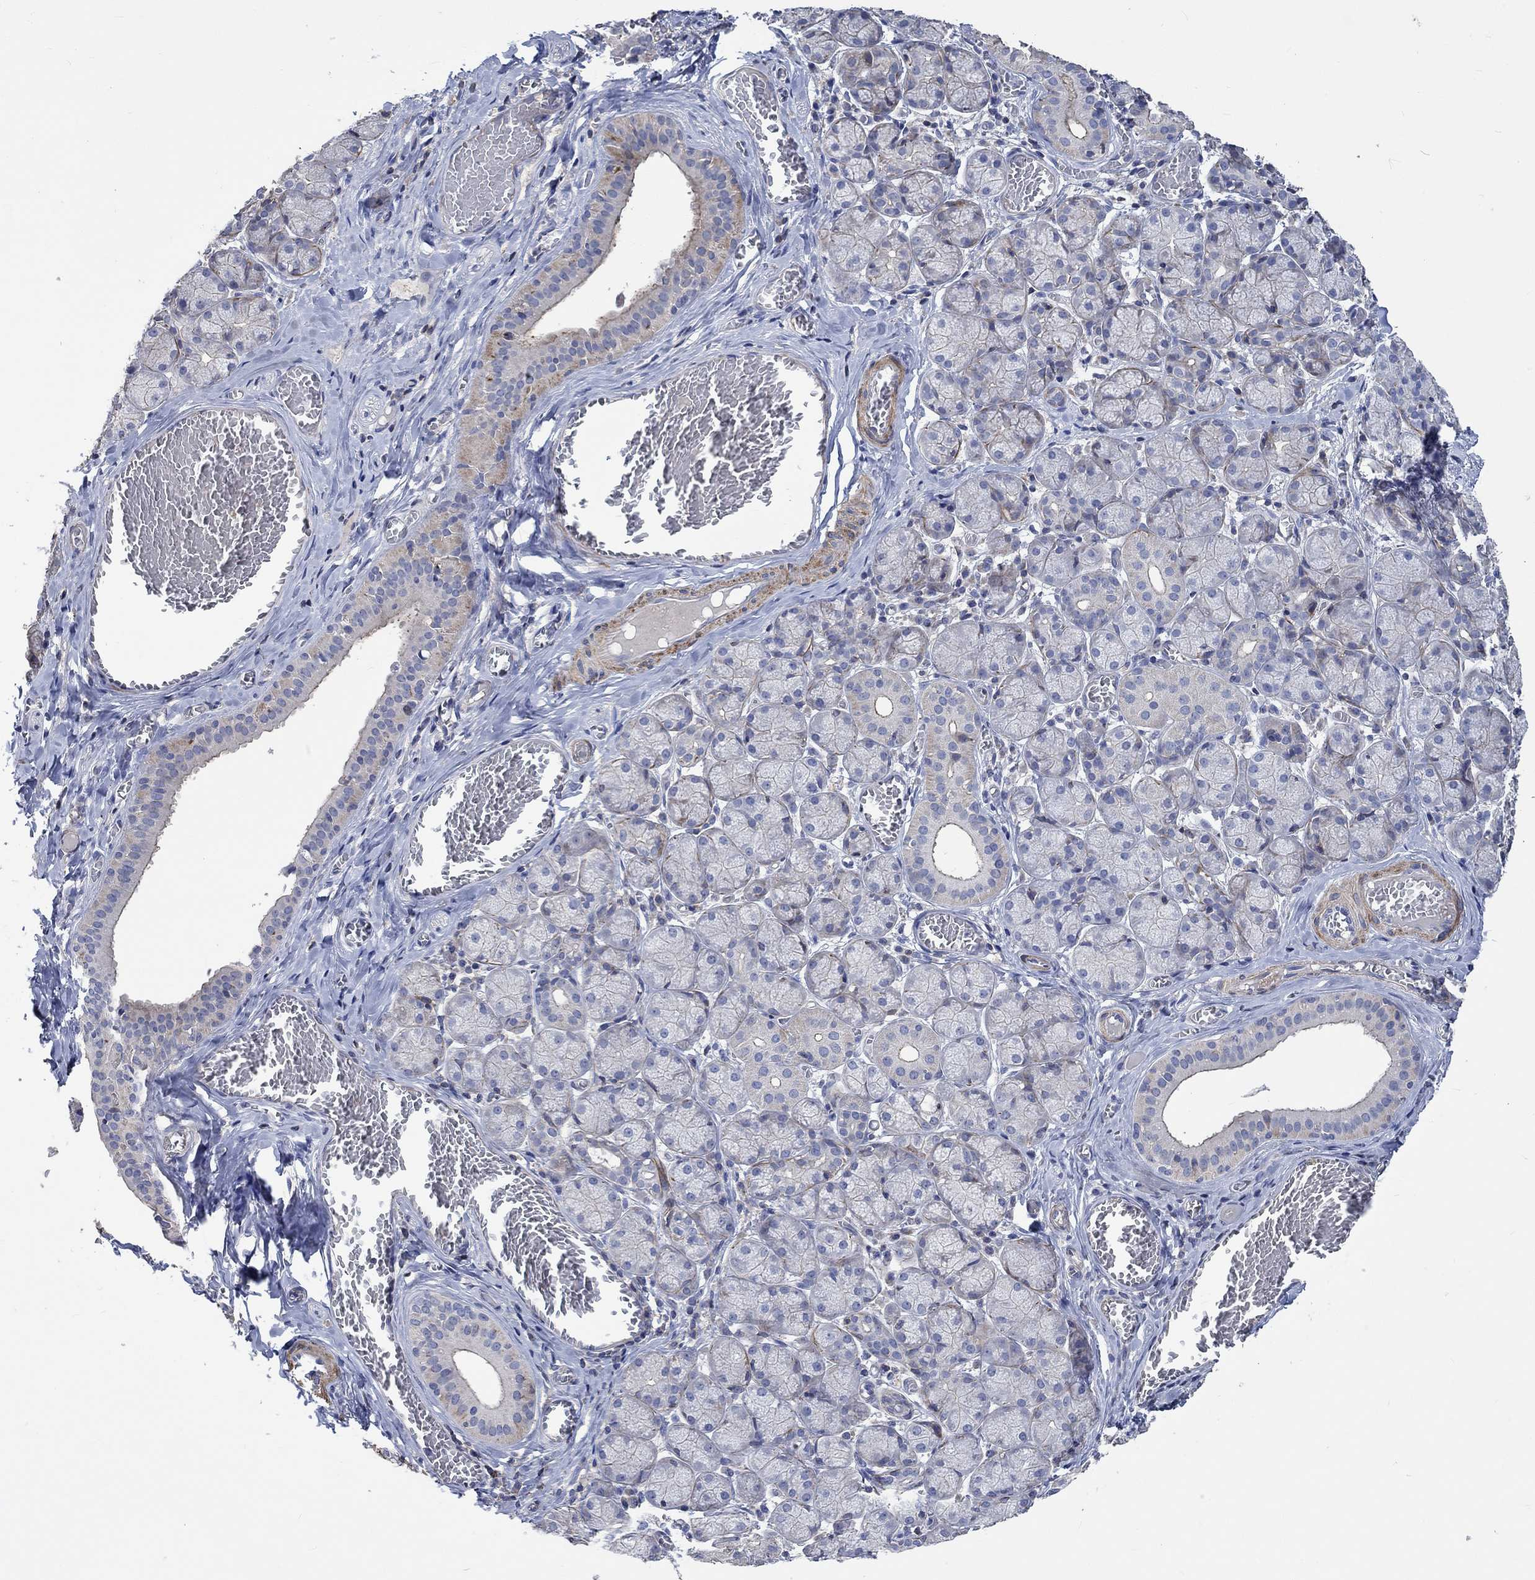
{"staining": {"intensity": "strong", "quantity": "<25%", "location": "cytoplasmic/membranous"}, "tissue": "salivary gland", "cell_type": "Glandular cells", "image_type": "normal", "snomed": [{"axis": "morphology", "description": "Normal tissue, NOS"}, {"axis": "topography", "description": "Salivary gland"}, {"axis": "topography", "description": "Peripheral nerve tissue"}], "caption": "Glandular cells exhibit medium levels of strong cytoplasmic/membranous positivity in approximately <25% of cells in unremarkable salivary gland. The protein of interest is stained brown, and the nuclei are stained in blue (DAB IHC with brightfield microscopy, high magnification).", "gene": "TNFAIP8L3", "patient": {"sex": "female", "age": 24}}